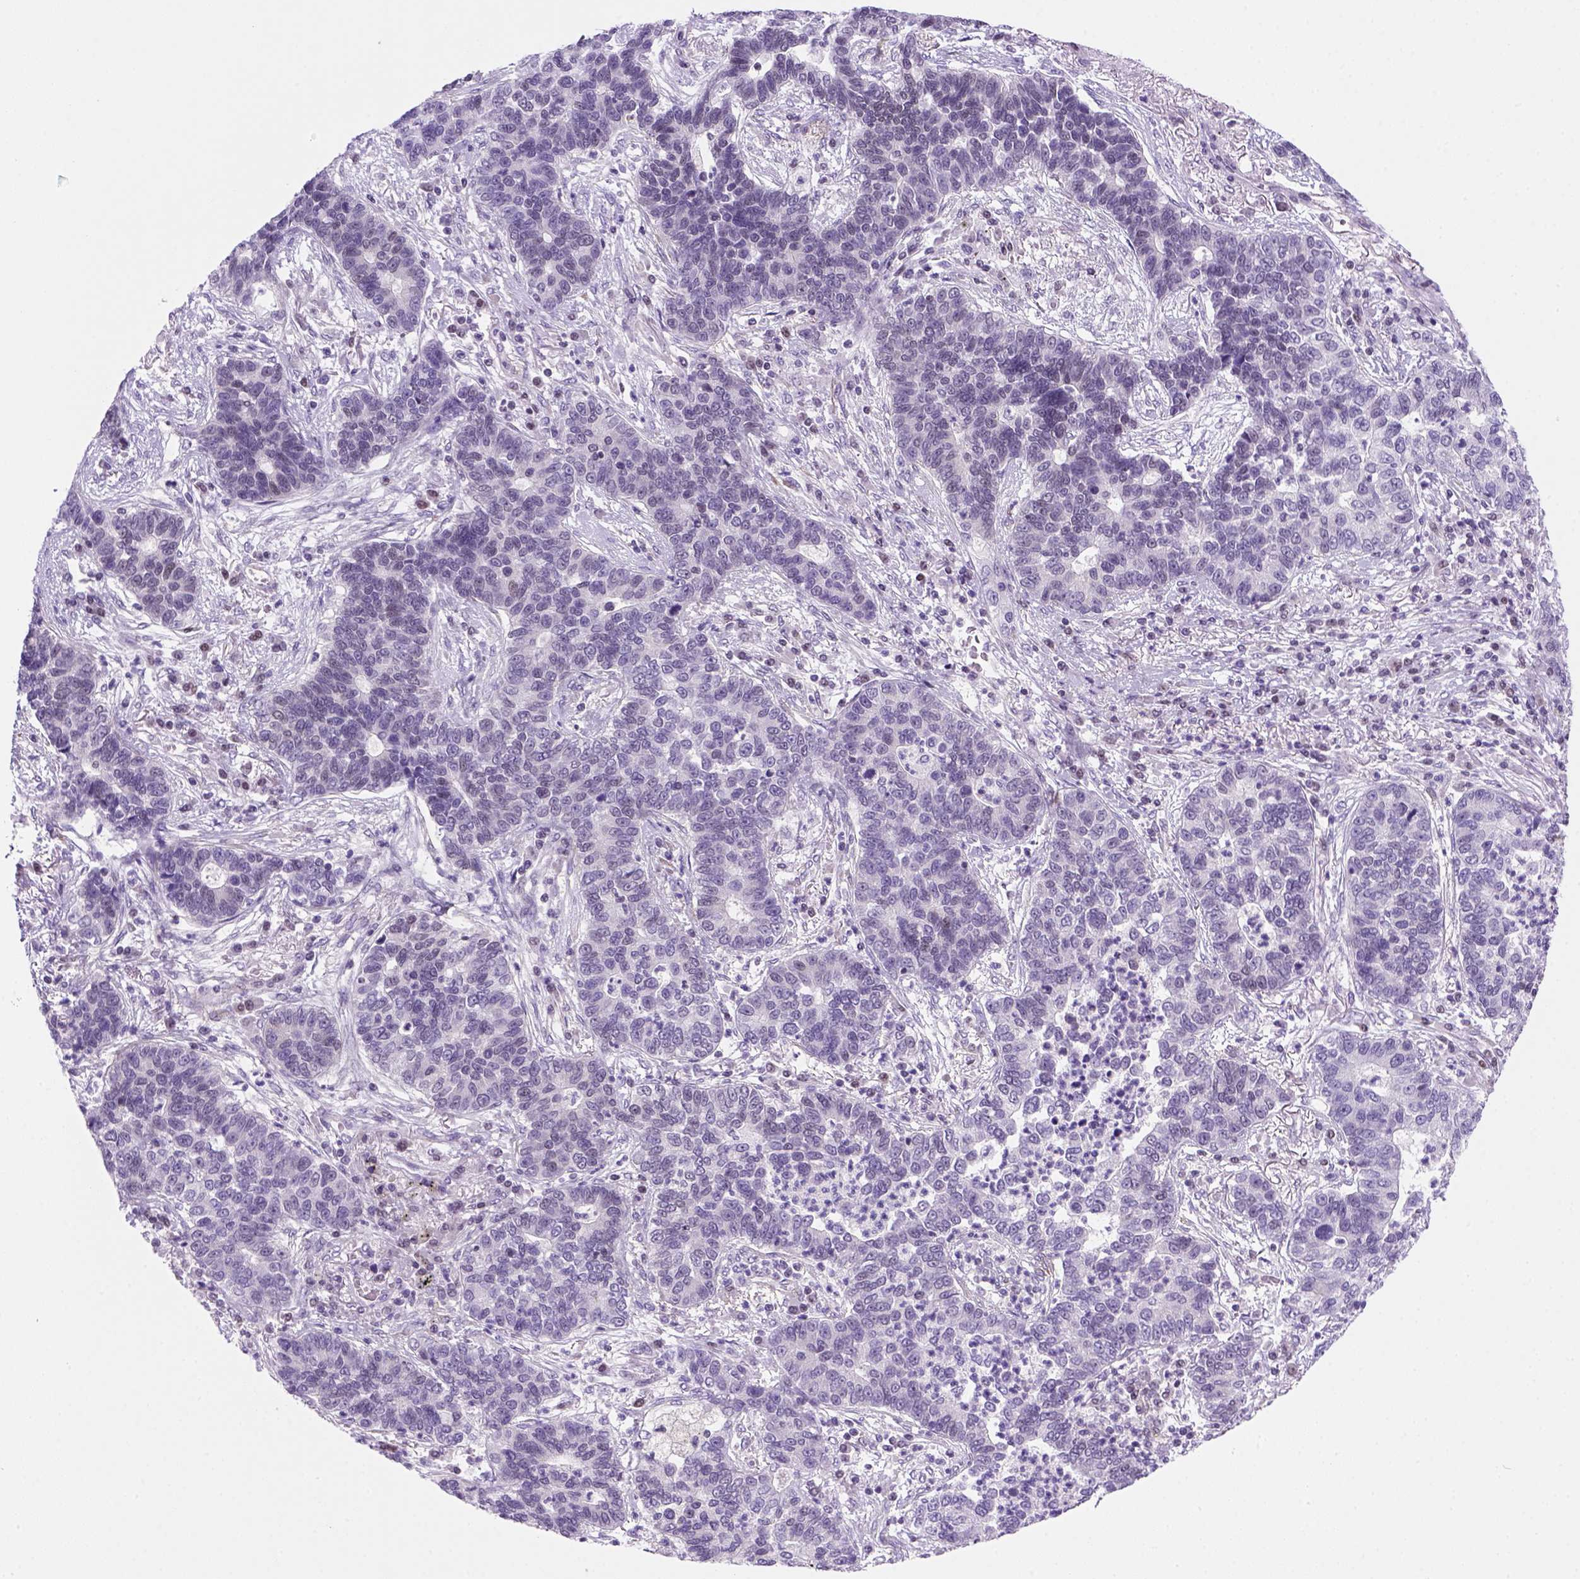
{"staining": {"intensity": "negative", "quantity": "none", "location": "none"}, "tissue": "lung cancer", "cell_type": "Tumor cells", "image_type": "cancer", "snomed": [{"axis": "morphology", "description": "Adenocarcinoma, NOS"}, {"axis": "topography", "description": "Lung"}], "caption": "The IHC histopathology image has no significant staining in tumor cells of lung cancer tissue.", "gene": "MGMT", "patient": {"sex": "female", "age": 57}}